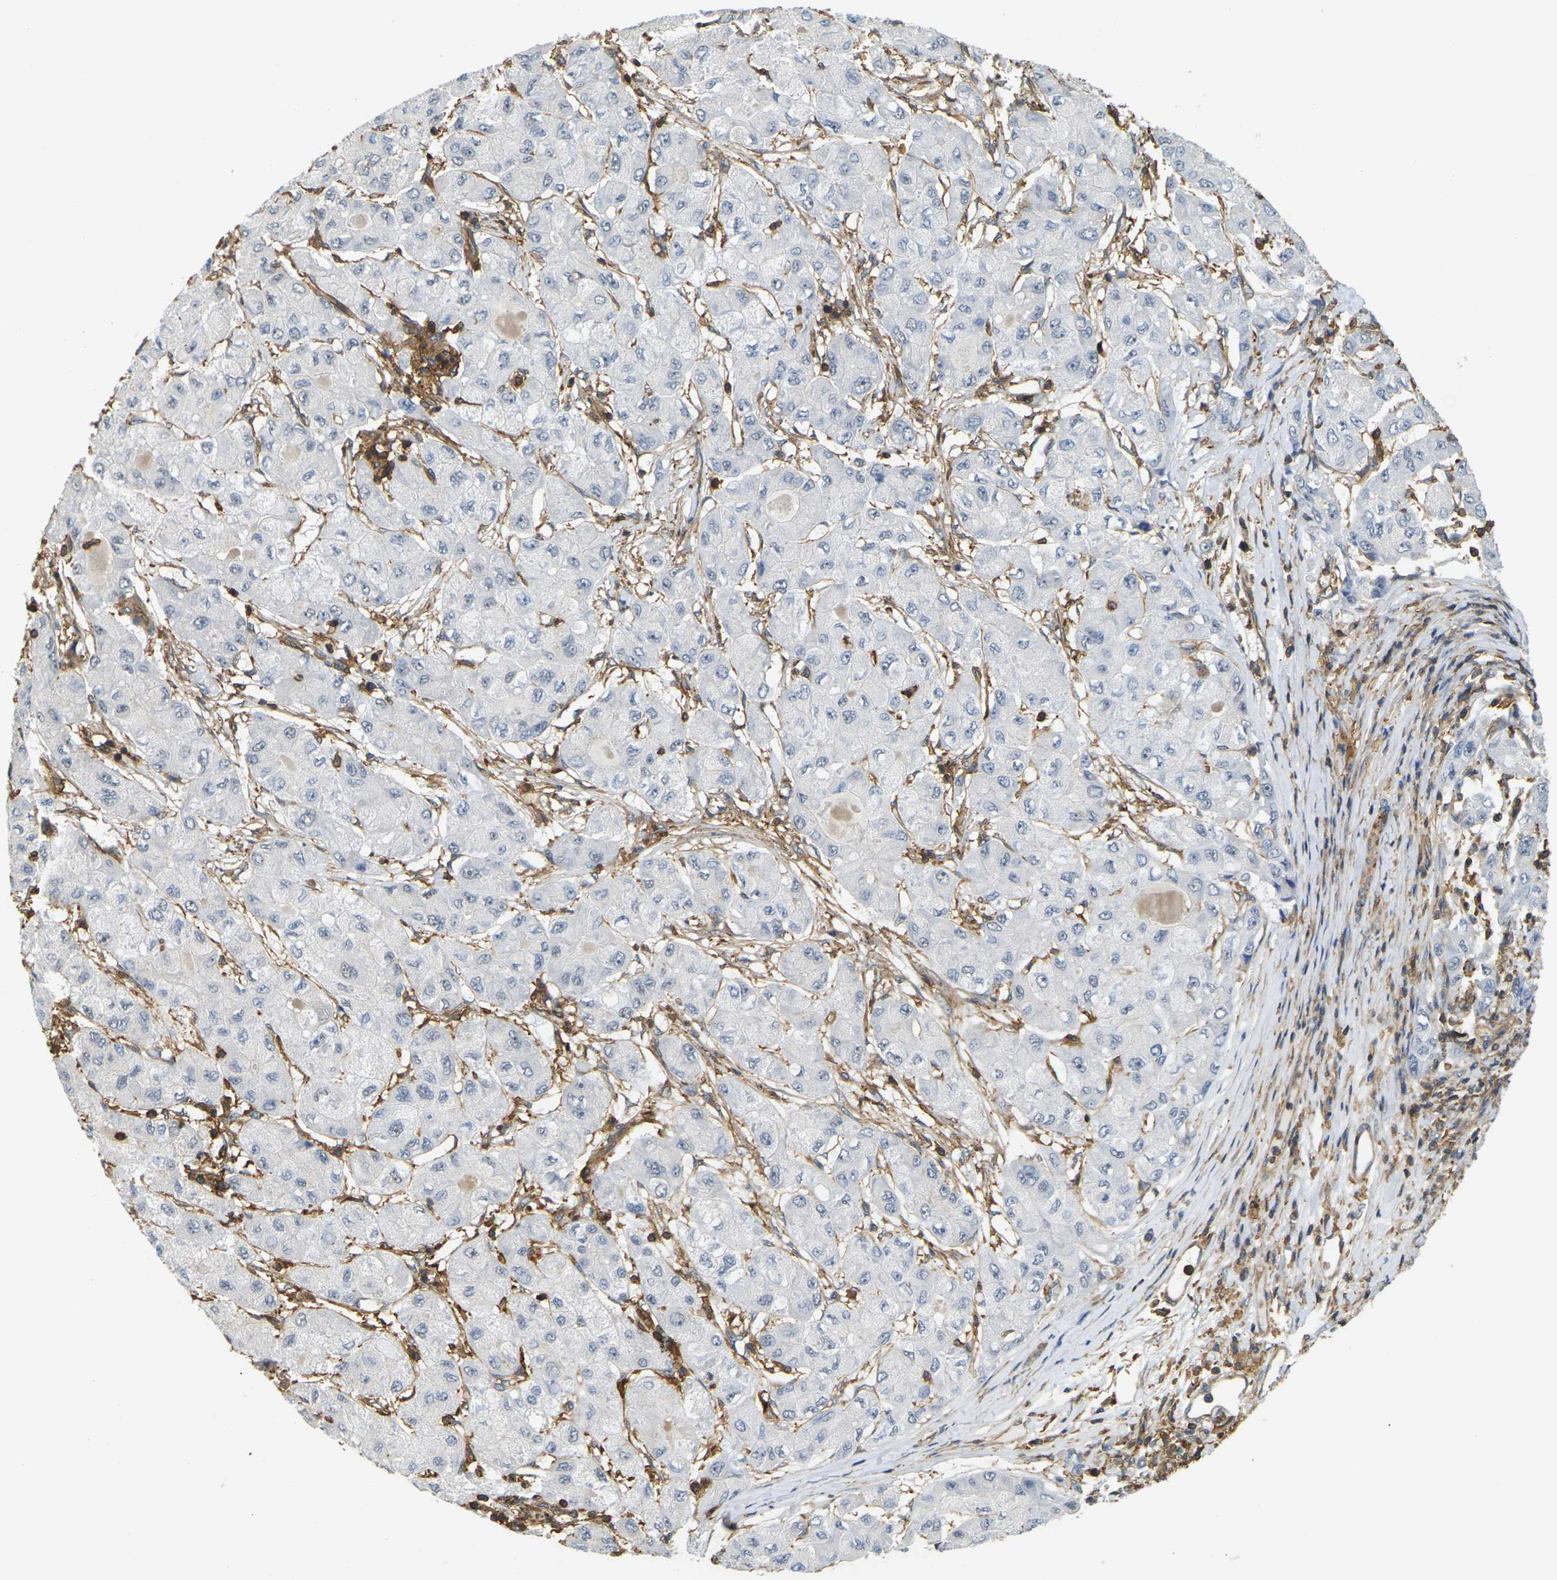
{"staining": {"intensity": "negative", "quantity": "none", "location": "none"}, "tissue": "liver cancer", "cell_type": "Tumor cells", "image_type": "cancer", "snomed": [{"axis": "morphology", "description": "Carcinoma, Hepatocellular, NOS"}, {"axis": "topography", "description": "Liver"}], "caption": "IHC micrograph of liver hepatocellular carcinoma stained for a protein (brown), which exhibits no staining in tumor cells.", "gene": "IQGAP1", "patient": {"sex": "male", "age": 80}}